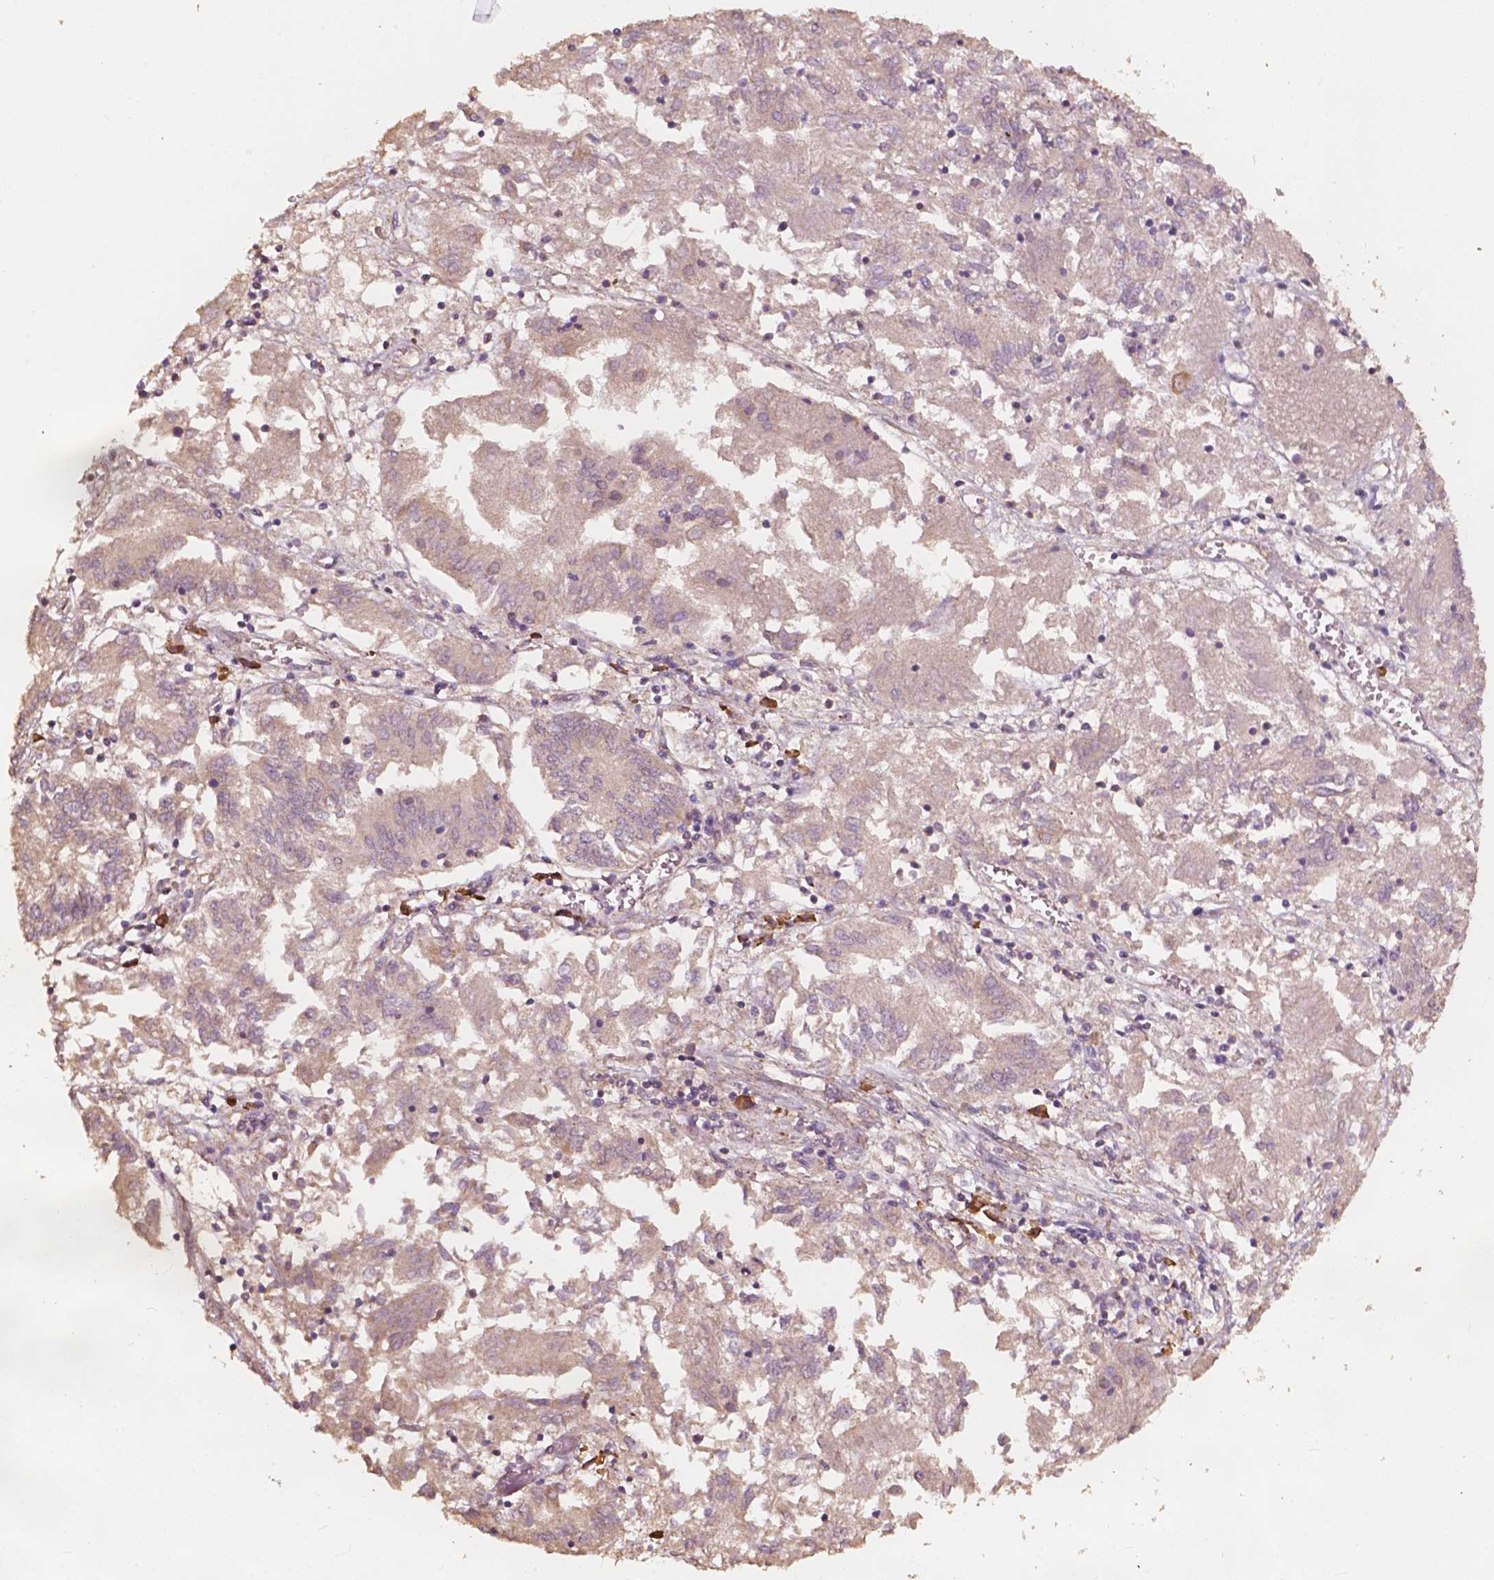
{"staining": {"intensity": "weak", "quantity": "25%-75%", "location": "cytoplasmic/membranous"}, "tissue": "endometrial cancer", "cell_type": "Tumor cells", "image_type": "cancer", "snomed": [{"axis": "morphology", "description": "Adenocarcinoma, NOS"}, {"axis": "topography", "description": "Endometrium"}], "caption": "Weak cytoplasmic/membranous positivity is identified in approximately 25%-75% of tumor cells in endometrial cancer (adenocarcinoma).", "gene": "G3BP1", "patient": {"sex": "female", "age": 54}}